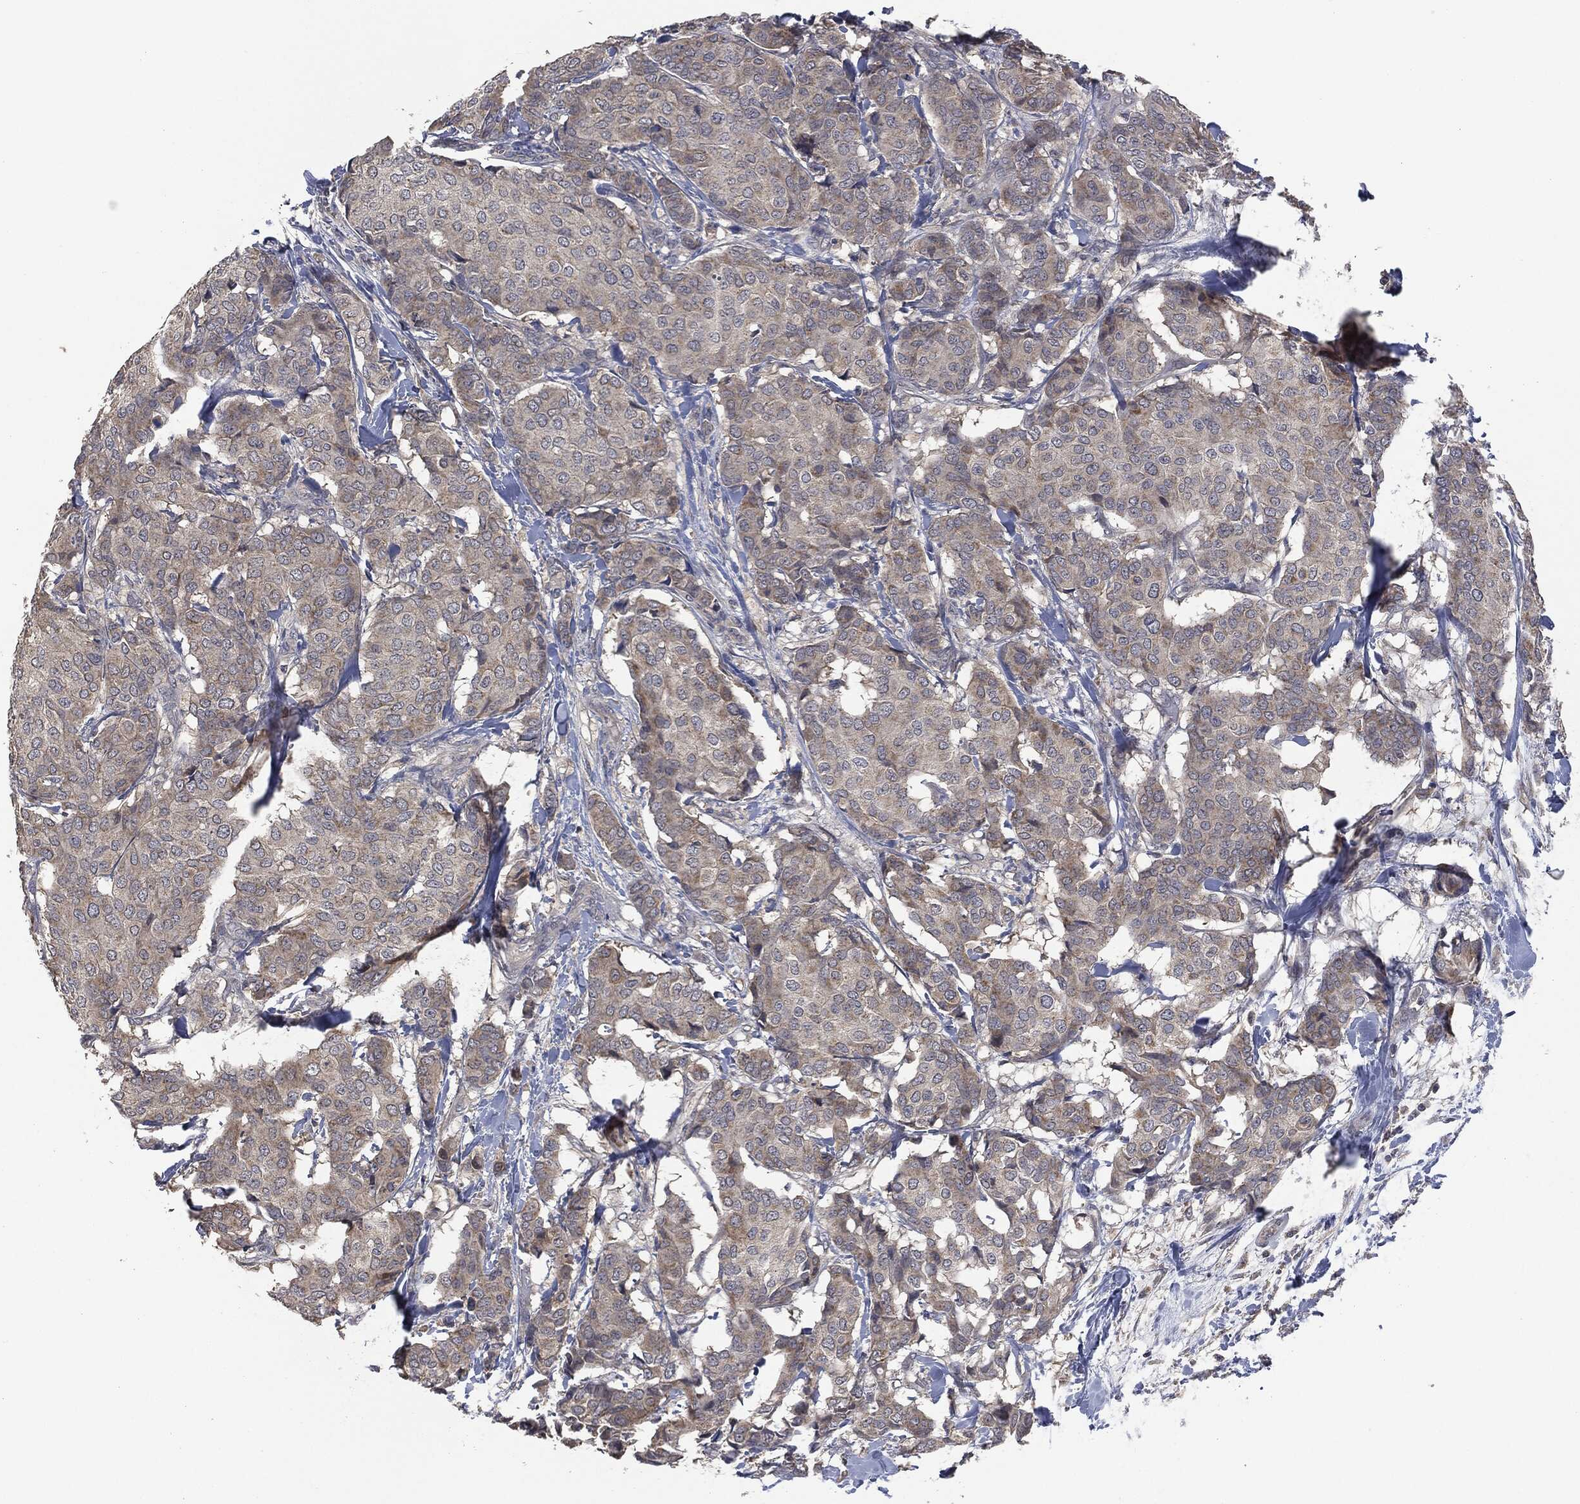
{"staining": {"intensity": "weak", "quantity": "25%-75%", "location": "cytoplasmic/membranous"}, "tissue": "breast cancer", "cell_type": "Tumor cells", "image_type": "cancer", "snomed": [{"axis": "morphology", "description": "Duct carcinoma"}, {"axis": "topography", "description": "Breast"}], "caption": "Protein analysis of breast cancer (invasive ductal carcinoma) tissue reveals weak cytoplasmic/membranous positivity in about 25%-75% of tumor cells.", "gene": "IL1RN", "patient": {"sex": "female", "age": 75}}